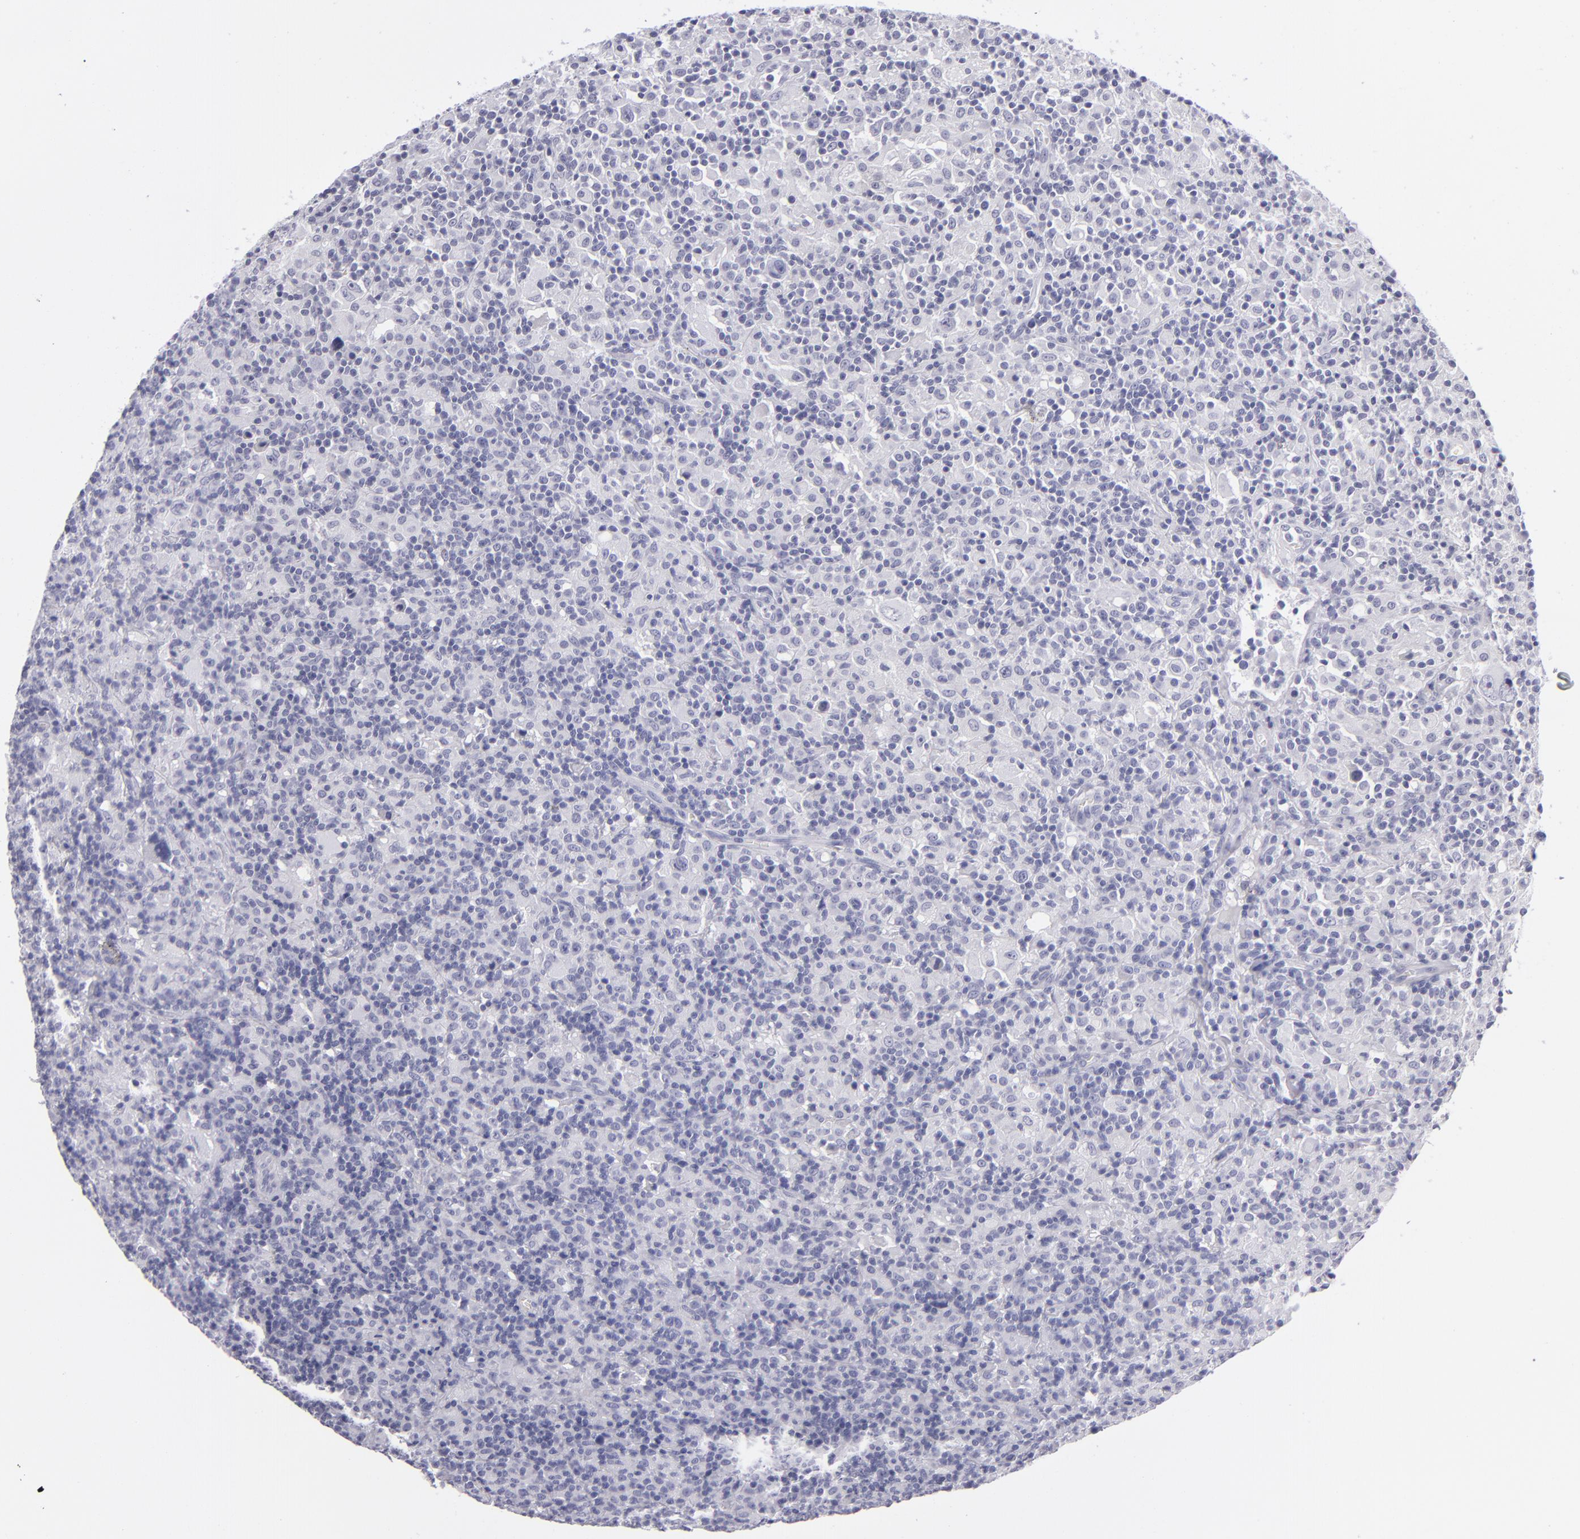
{"staining": {"intensity": "negative", "quantity": "none", "location": "none"}, "tissue": "lymphoma", "cell_type": "Tumor cells", "image_type": "cancer", "snomed": [{"axis": "morphology", "description": "Hodgkin's disease, NOS"}, {"axis": "topography", "description": "Lymph node"}], "caption": "Tumor cells show no significant staining in Hodgkin's disease.", "gene": "VIL1", "patient": {"sex": "male", "age": 46}}